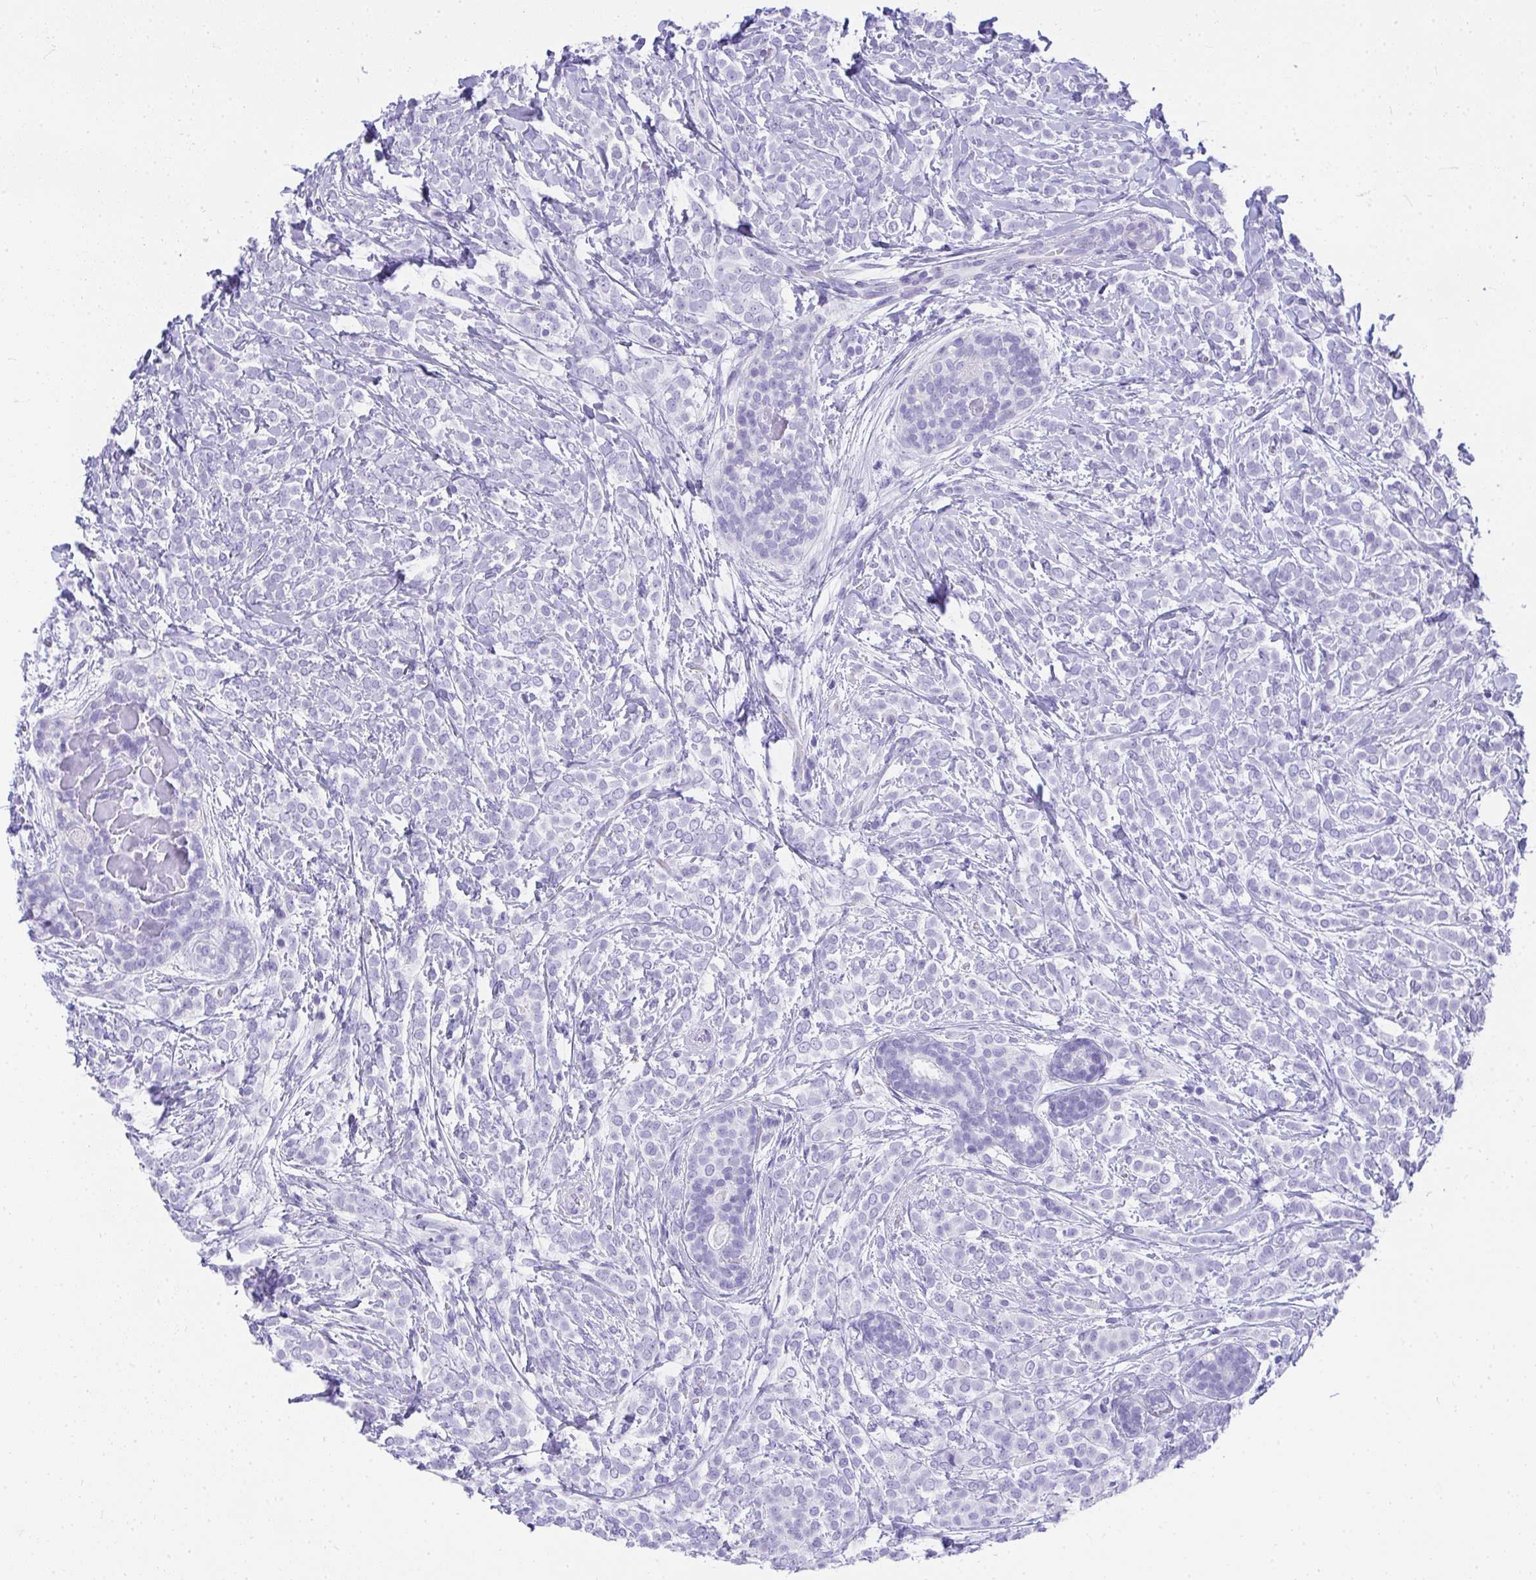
{"staining": {"intensity": "negative", "quantity": "none", "location": "none"}, "tissue": "breast cancer", "cell_type": "Tumor cells", "image_type": "cancer", "snomed": [{"axis": "morphology", "description": "Lobular carcinoma"}, {"axis": "topography", "description": "Breast"}], "caption": "Human breast cancer stained for a protein using IHC shows no staining in tumor cells.", "gene": "AVIL", "patient": {"sex": "female", "age": 49}}